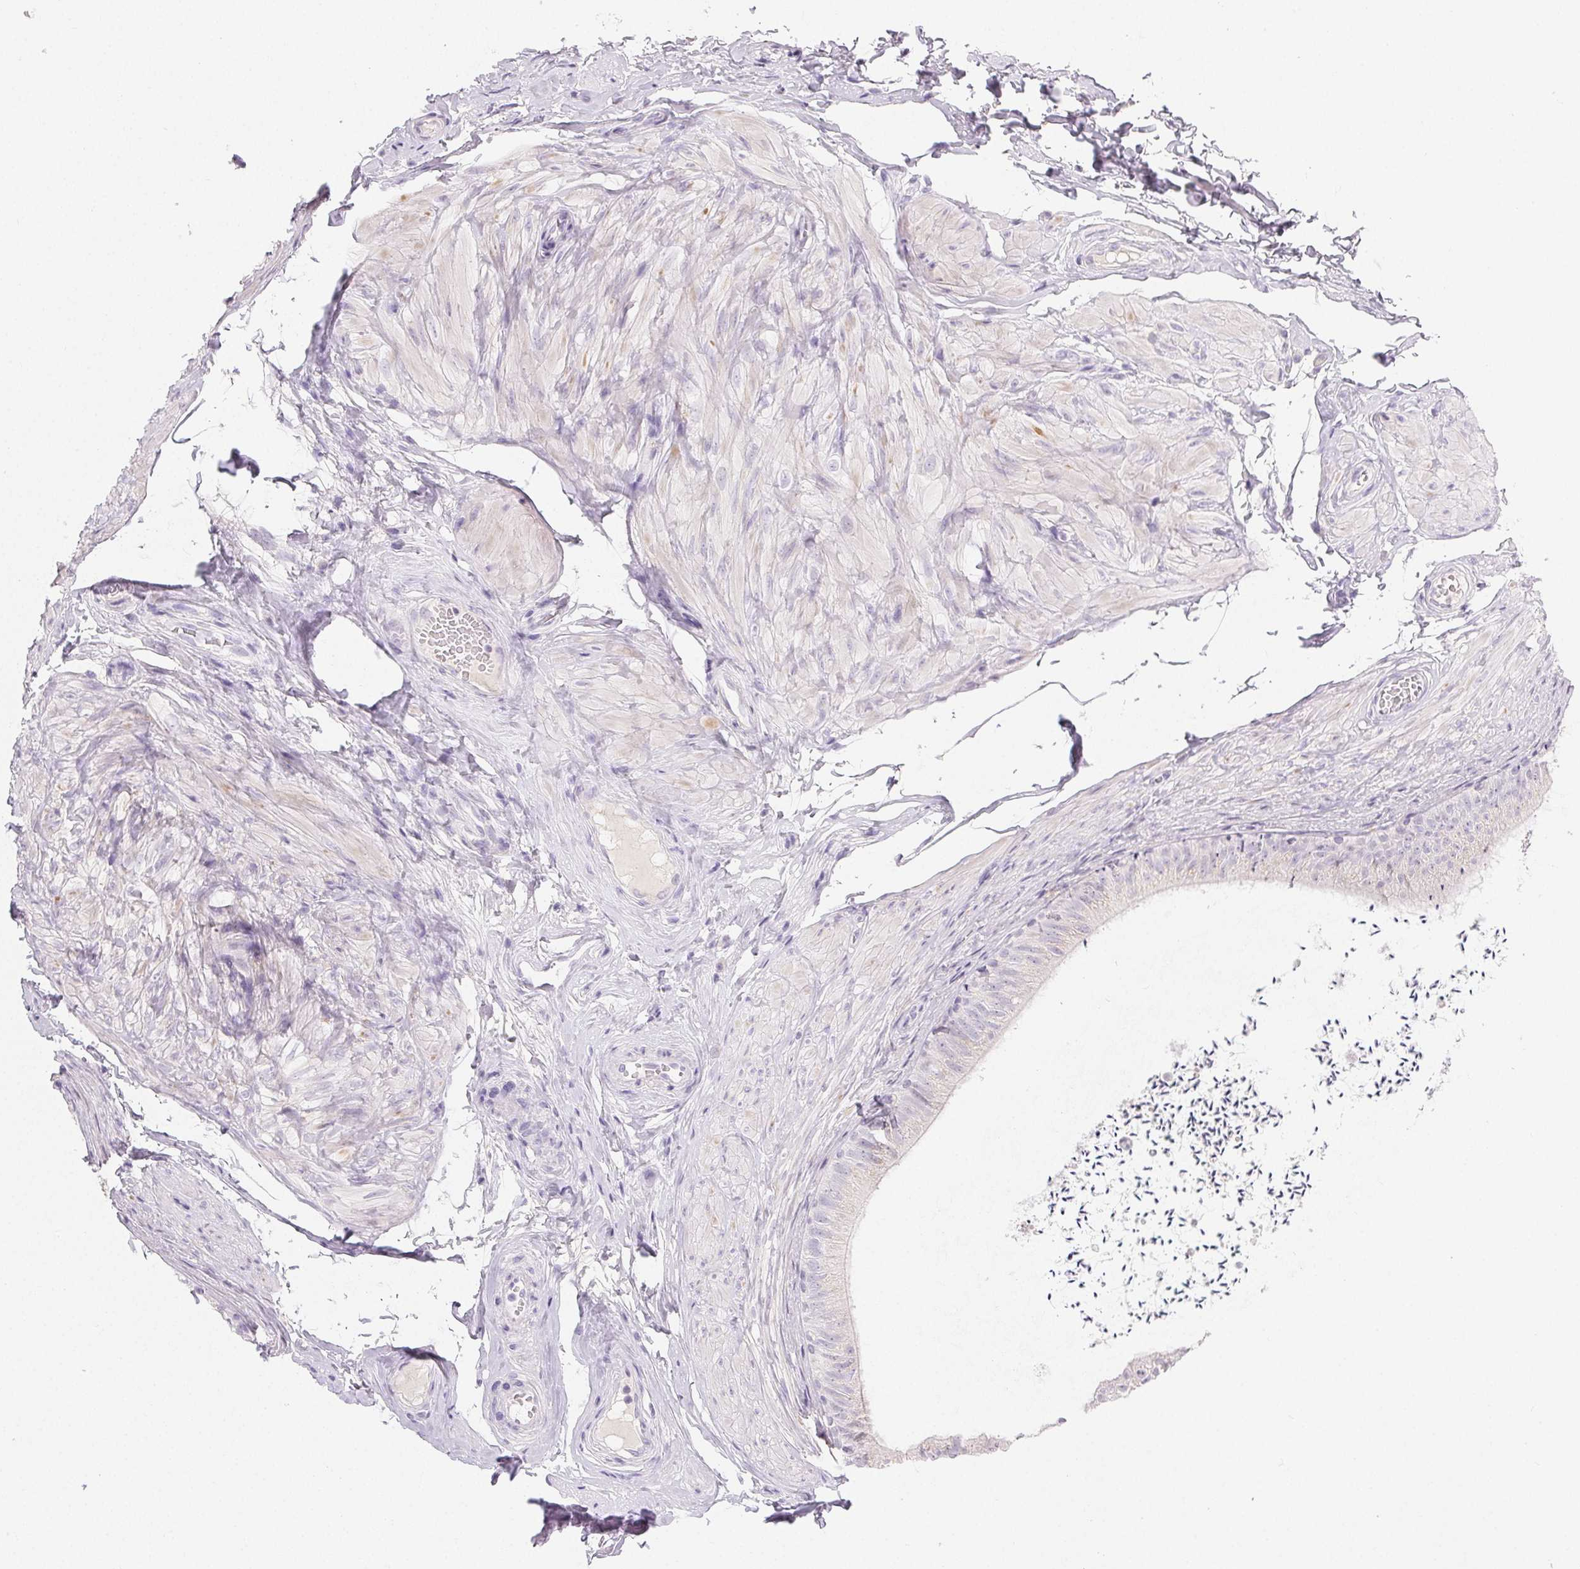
{"staining": {"intensity": "negative", "quantity": "none", "location": "none"}, "tissue": "epididymis", "cell_type": "Glandular cells", "image_type": "normal", "snomed": [{"axis": "morphology", "description": "Normal tissue, NOS"}, {"axis": "topography", "description": "Epididymis, spermatic cord, NOS"}, {"axis": "topography", "description": "Epididymis"}, {"axis": "topography", "description": "Peripheral nerve tissue"}], "caption": "Immunohistochemistry image of benign epididymis: human epididymis stained with DAB (3,3'-diaminobenzidine) demonstrates no significant protein staining in glandular cells. The staining is performed using DAB brown chromogen with nuclei counter-stained in using hematoxylin.", "gene": "MIOX", "patient": {"sex": "male", "age": 29}}